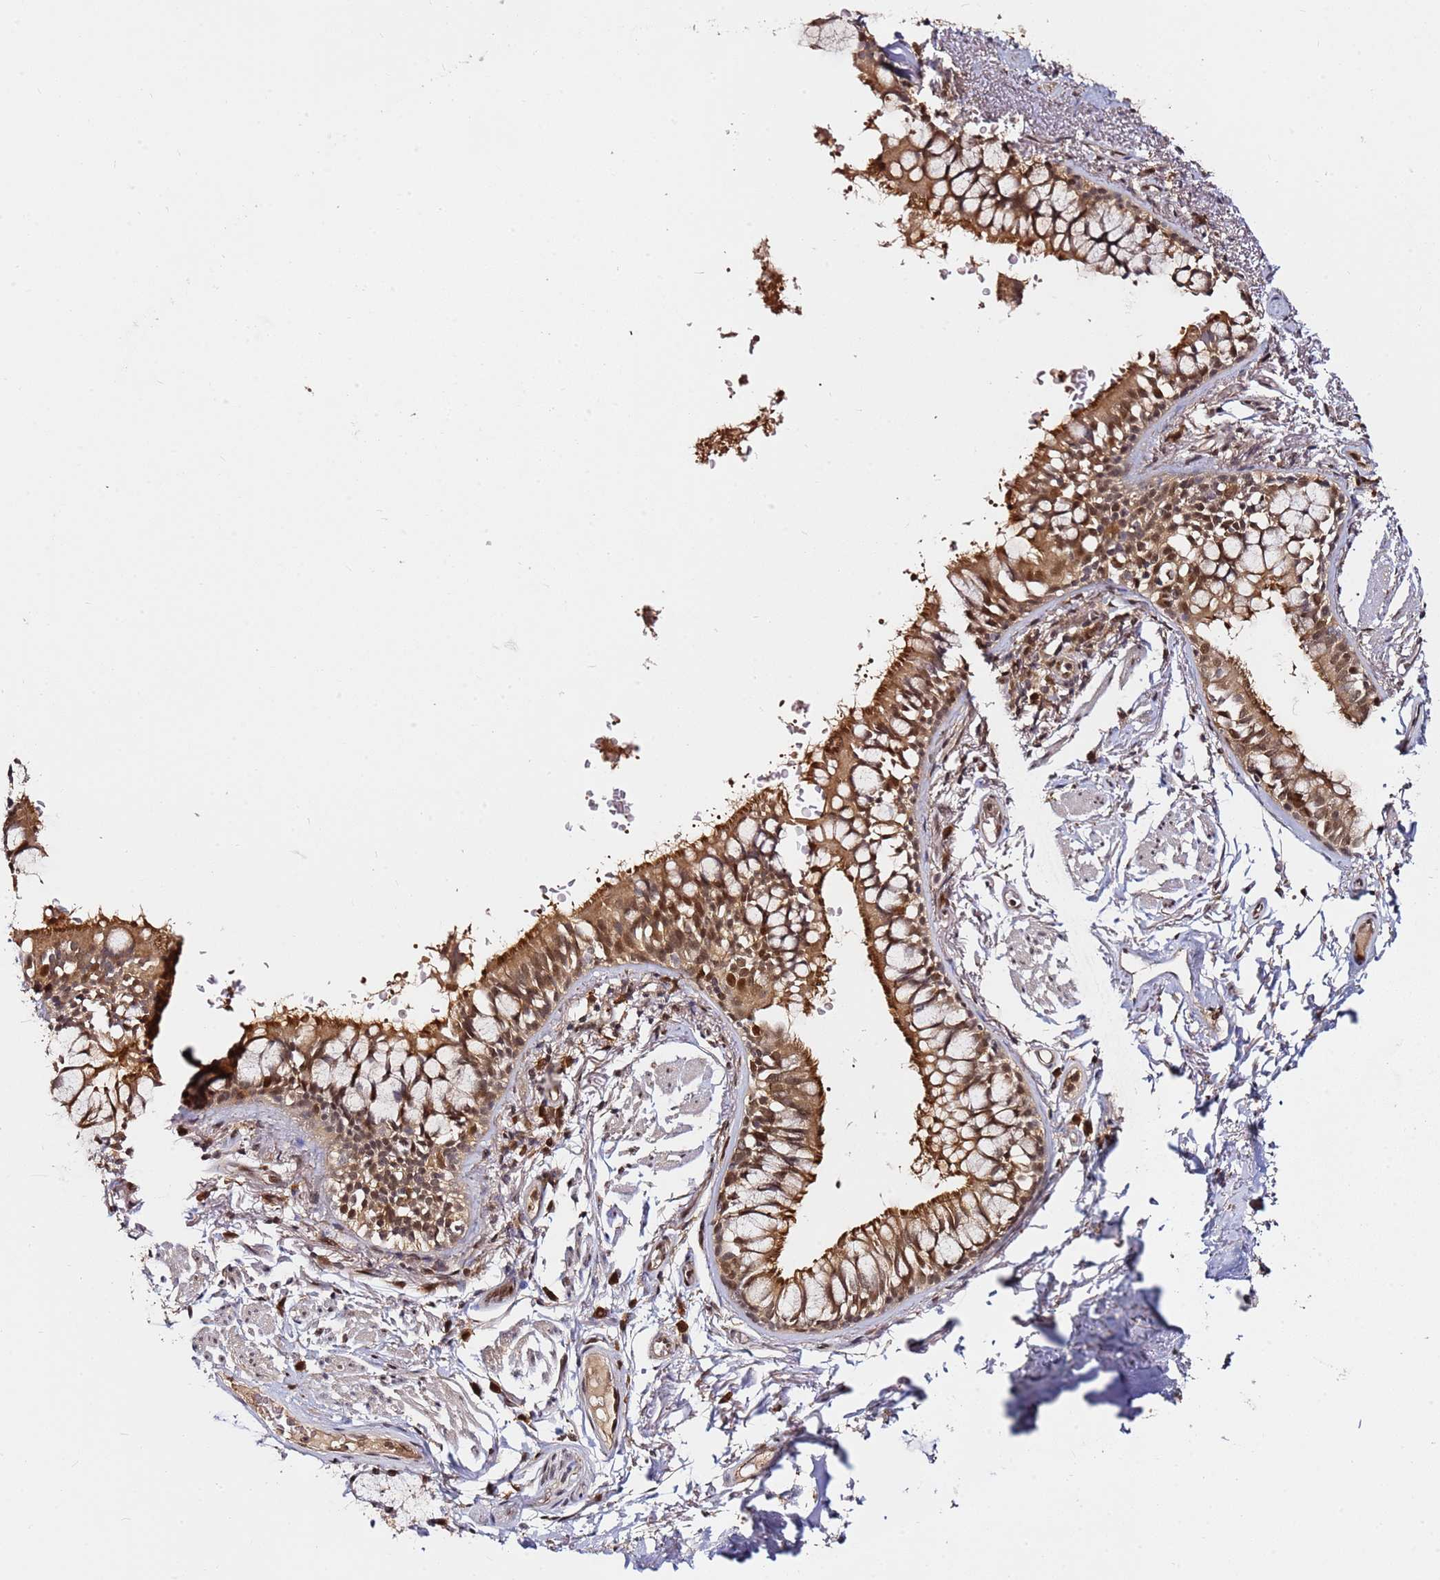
{"staining": {"intensity": "moderate", "quantity": "25%-75%", "location": "cytoplasmic/membranous,nuclear"}, "tissue": "bronchus", "cell_type": "Respiratory epithelial cells", "image_type": "normal", "snomed": [{"axis": "morphology", "description": "Normal tissue, NOS"}, {"axis": "topography", "description": "Bronchus"}], "caption": "A brown stain highlights moderate cytoplasmic/membranous,nuclear staining of a protein in respiratory epithelial cells of benign human bronchus. (IHC, brightfield microscopy, high magnification).", "gene": "RGS18", "patient": {"sex": "male", "age": 70}}